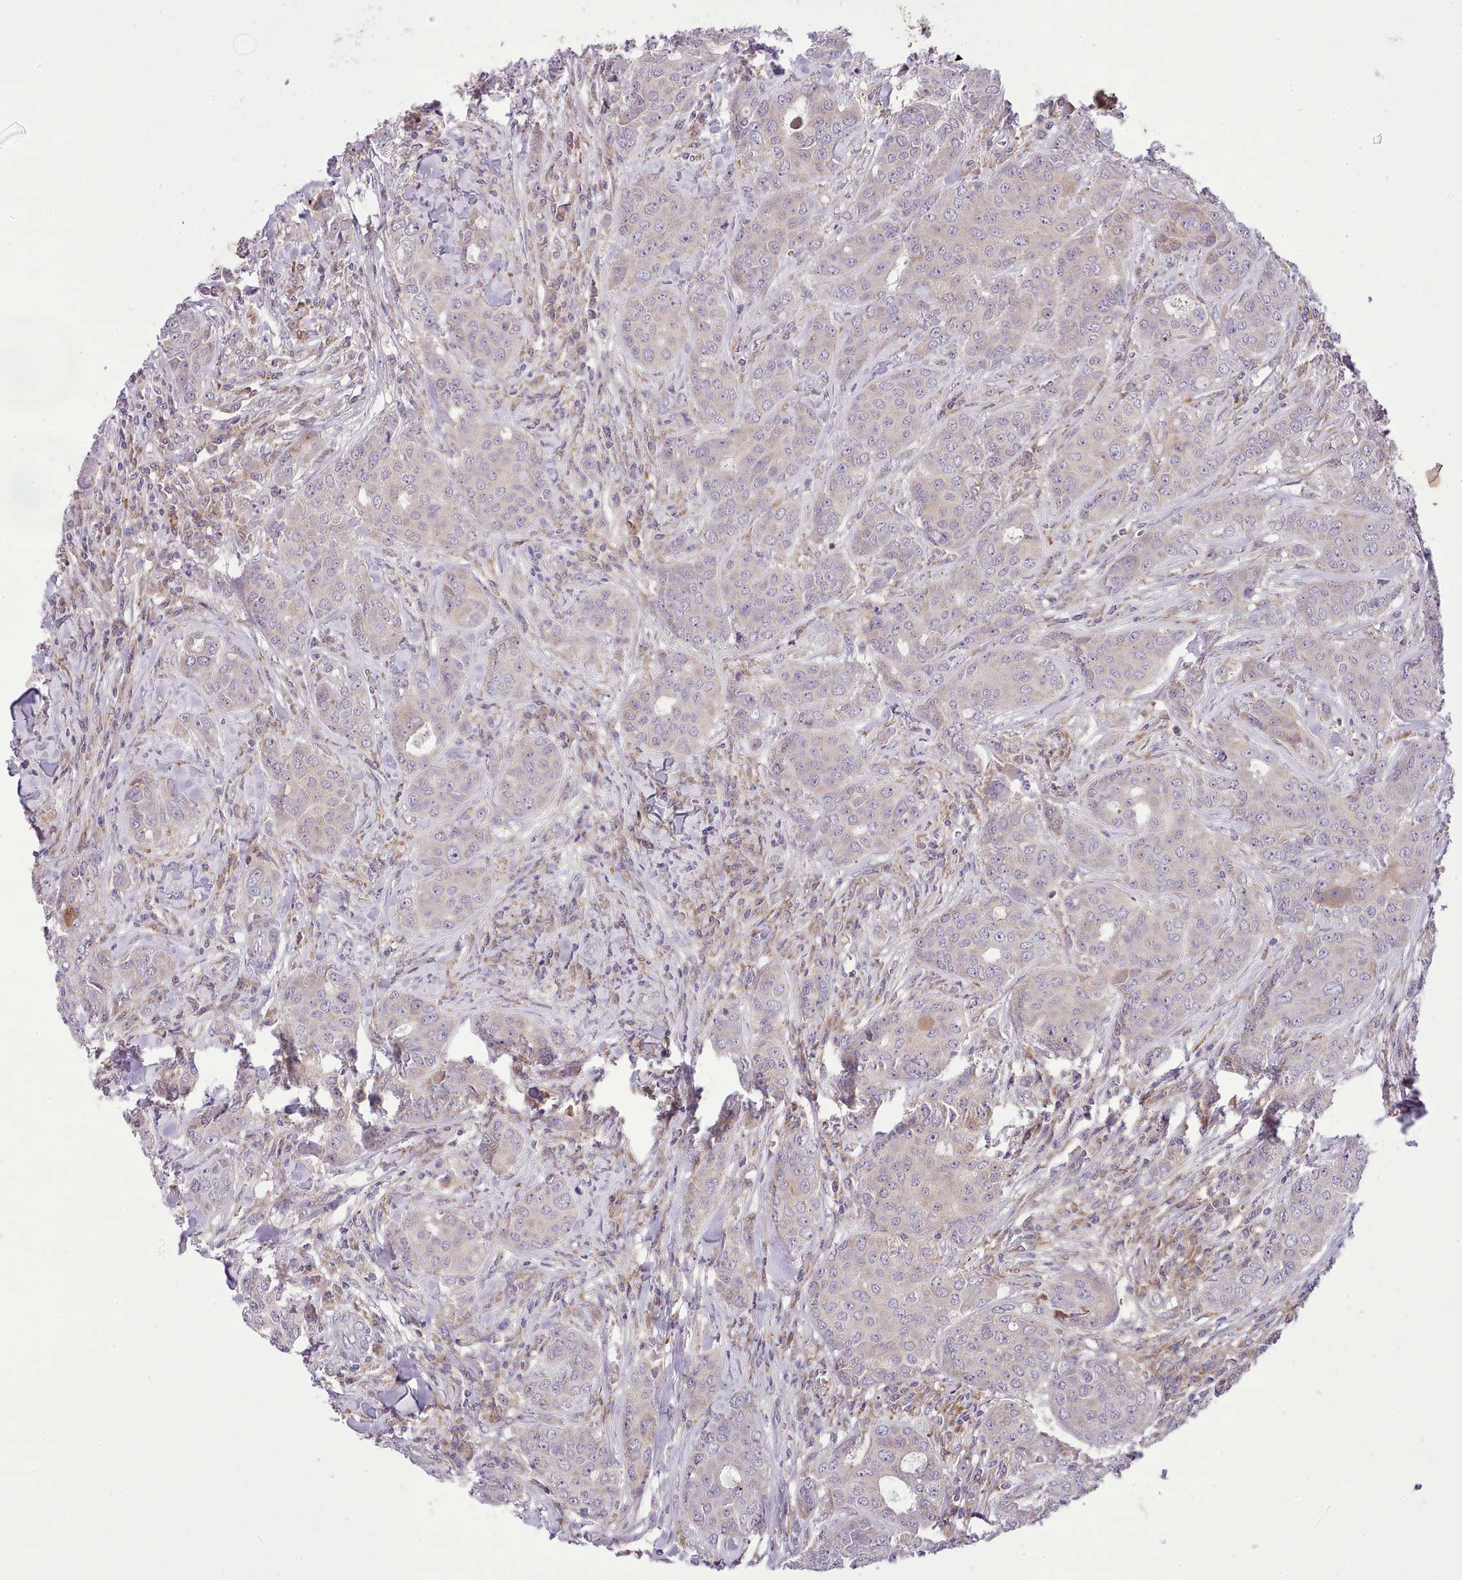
{"staining": {"intensity": "negative", "quantity": "none", "location": "none"}, "tissue": "breast cancer", "cell_type": "Tumor cells", "image_type": "cancer", "snomed": [{"axis": "morphology", "description": "Duct carcinoma"}, {"axis": "topography", "description": "Breast"}], "caption": "The histopathology image demonstrates no significant positivity in tumor cells of invasive ductal carcinoma (breast).", "gene": "FAM83E", "patient": {"sex": "female", "age": 43}}